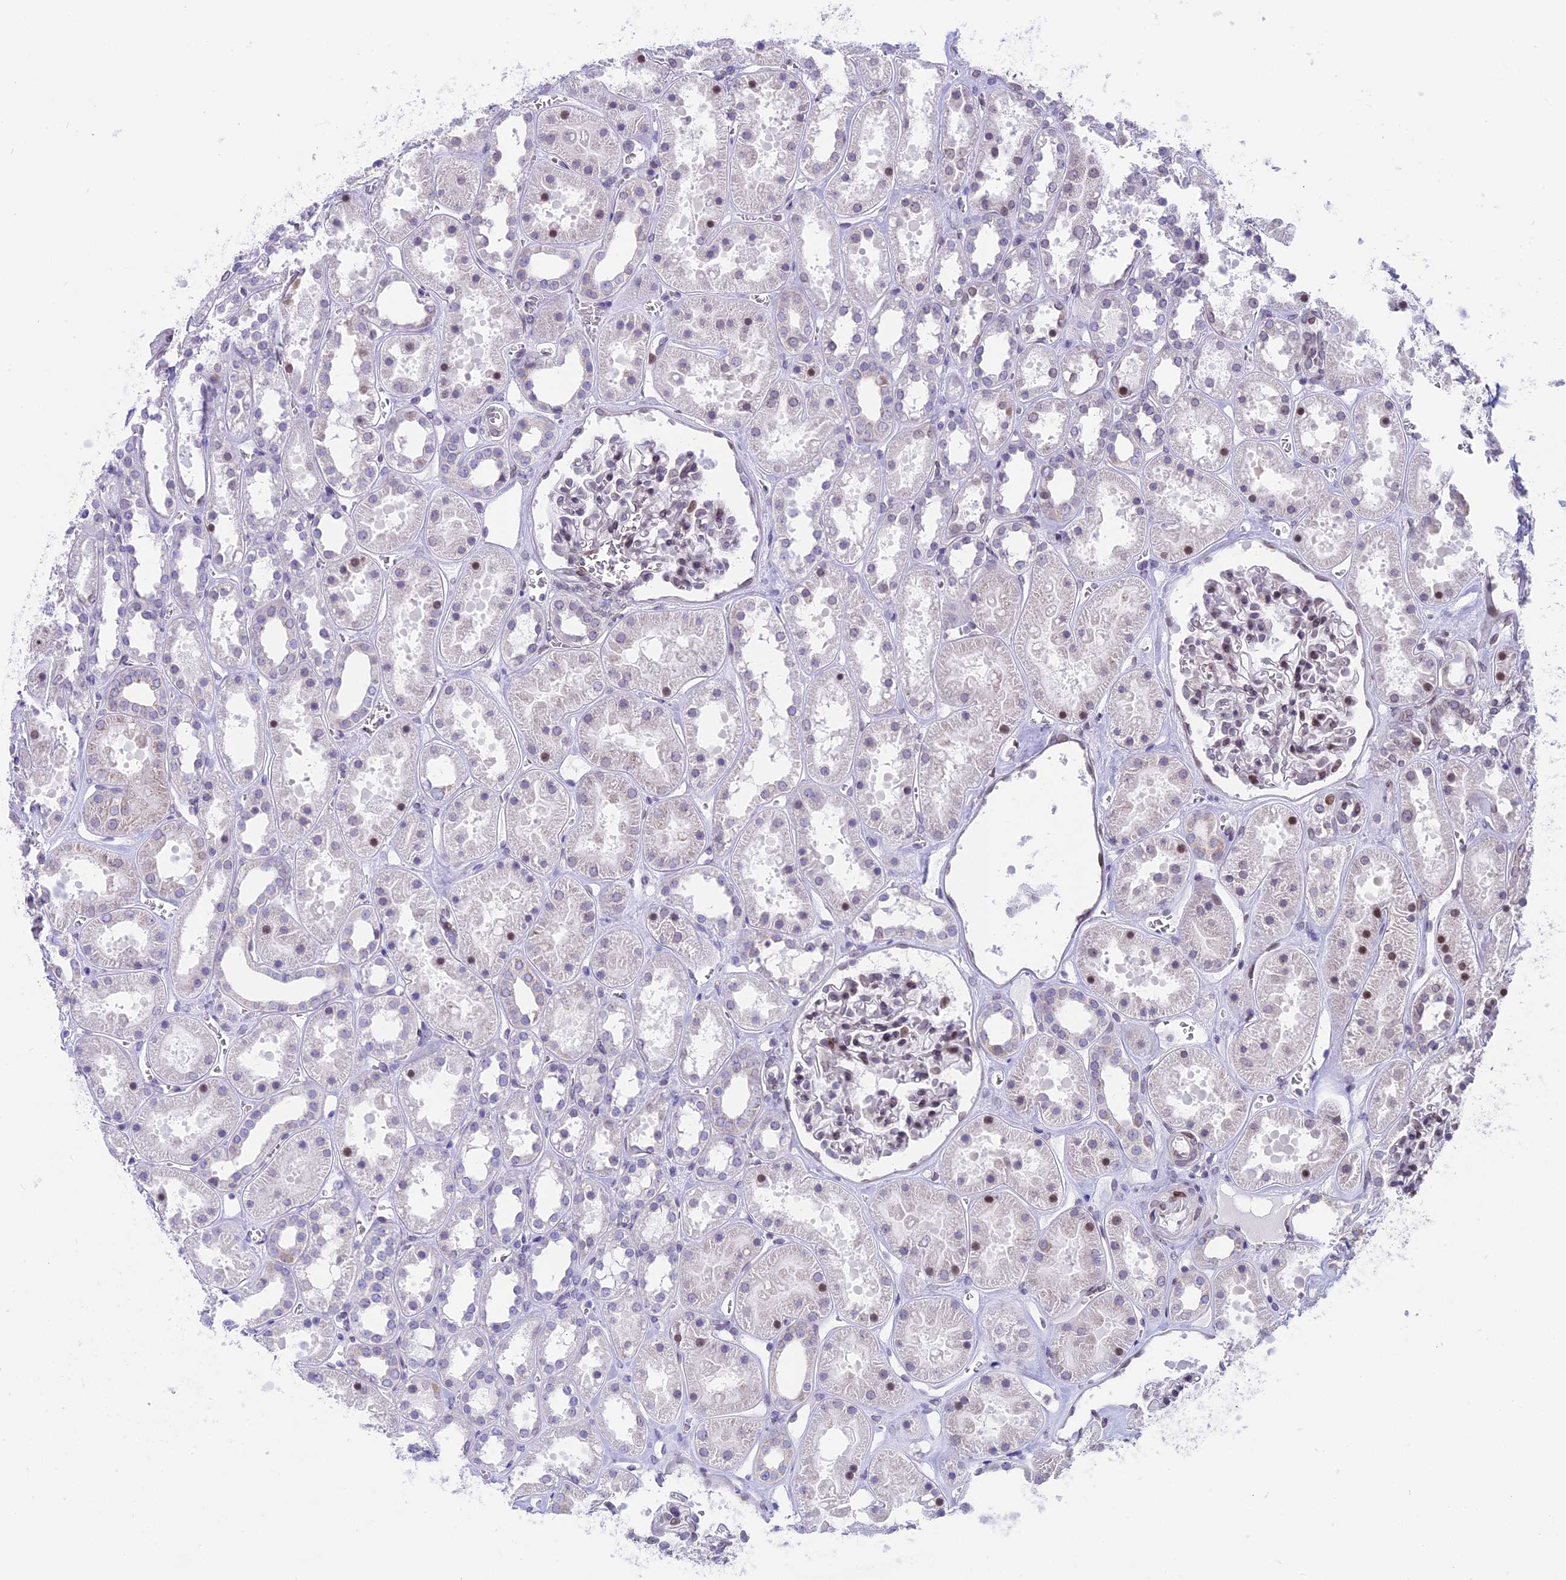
{"staining": {"intensity": "moderate", "quantity": "<25%", "location": "cytoplasmic/membranous,nuclear"}, "tissue": "kidney", "cell_type": "Cells in glomeruli", "image_type": "normal", "snomed": [{"axis": "morphology", "description": "Normal tissue, NOS"}, {"axis": "topography", "description": "Kidney"}], "caption": "Brown immunohistochemical staining in unremarkable human kidney displays moderate cytoplasmic/membranous,nuclear expression in approximately <25% of cells in glomeruli.", "gene": "PTCHD4", "patient": {"sex": "female", "age": 41}}